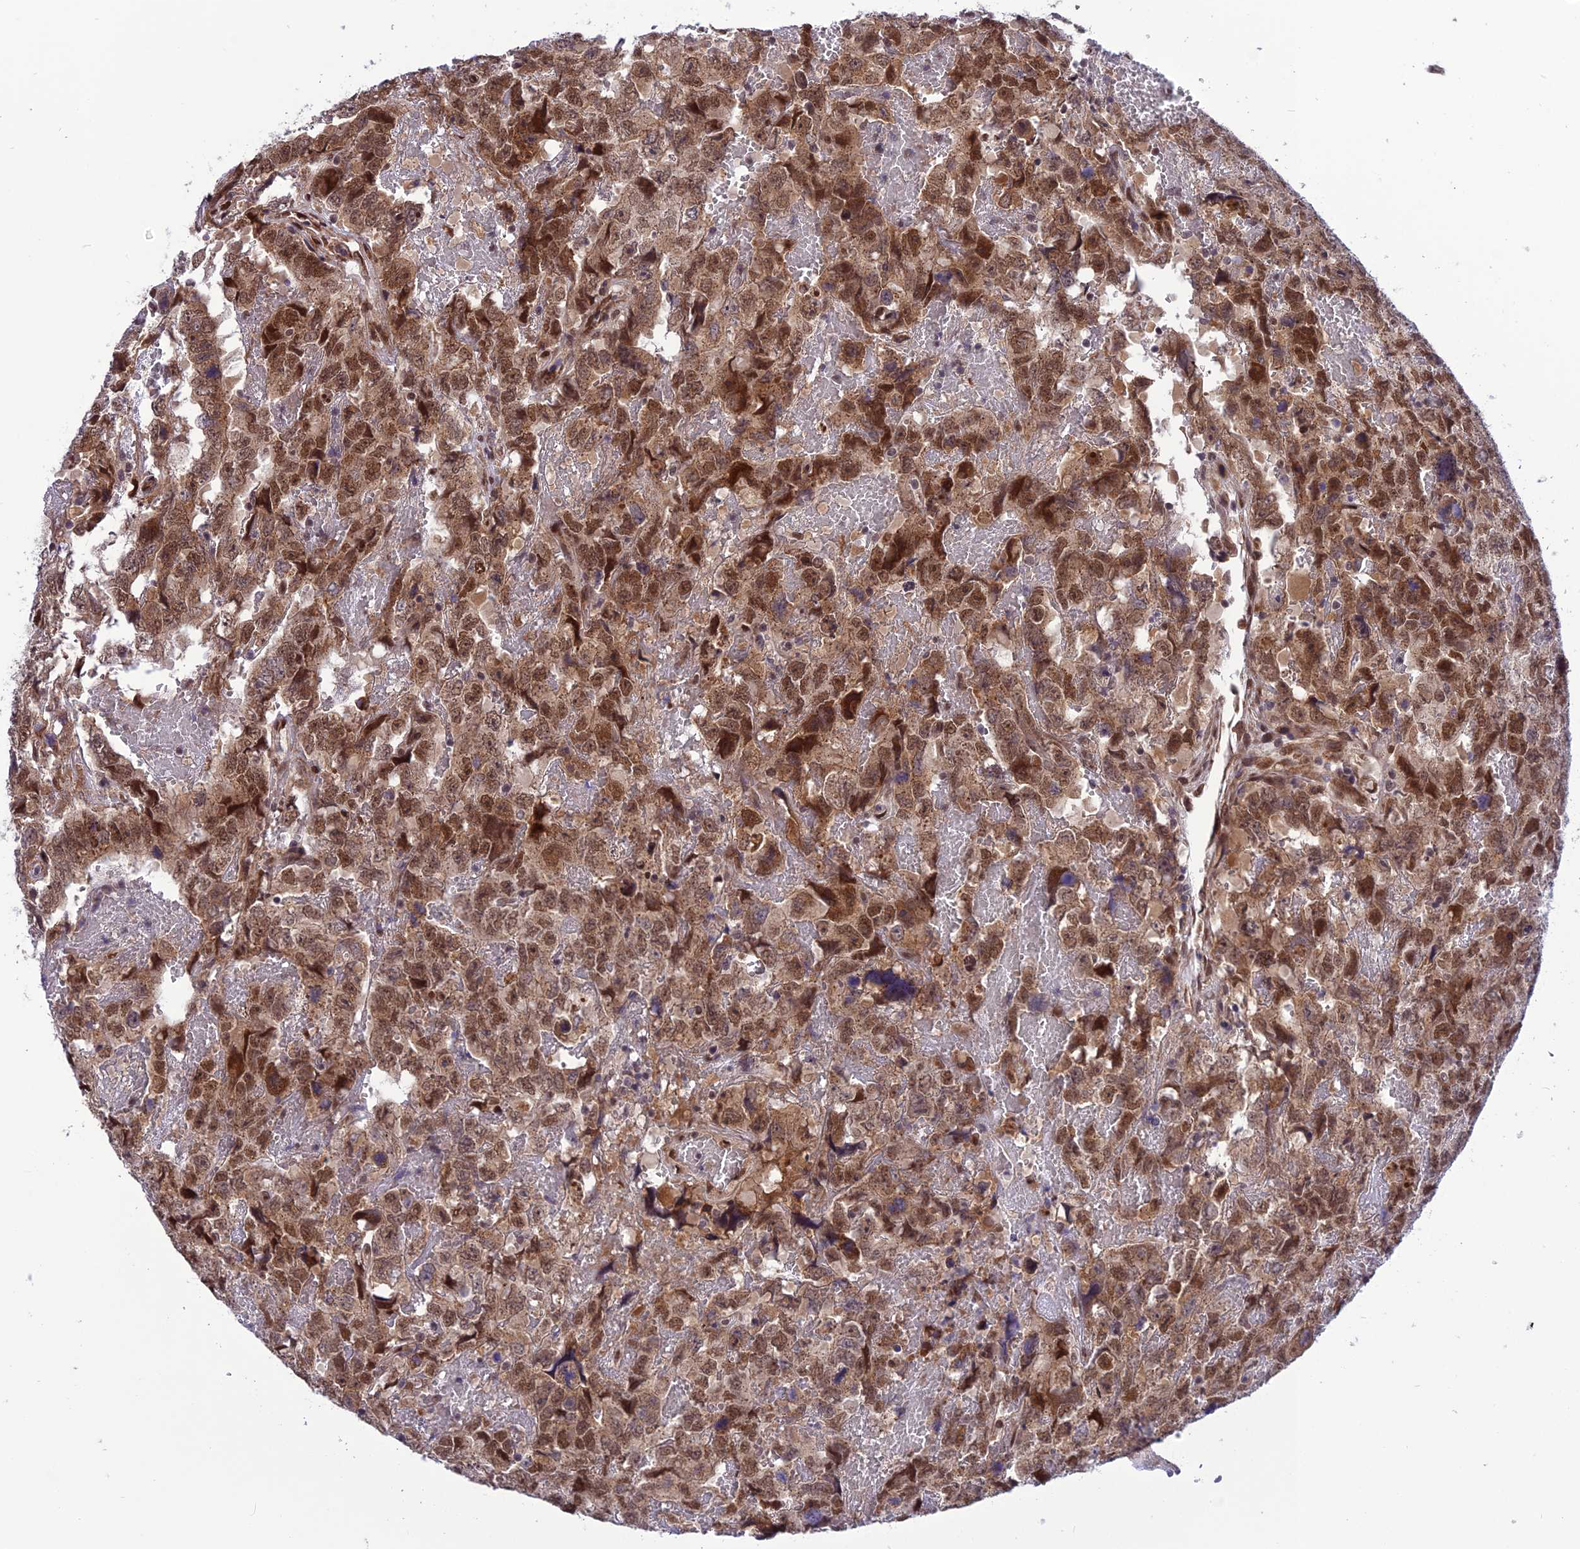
{"staining": {"intensity": "moderate", "quantity": ">75%", "location": "nuclear"}, "tissue": "testis cancer", "cell_type": "Tumor cells", "image_type": "cancer", "snomed": [{"axis": "morphology", "description": "Carcinoma, Embryonal, NOS"}, {"axis": "topography", "description": "Testis"}], "caption": "Protein expression analysis of testis cancer (embryonal carcinoma) shows moderate nuclear expression in about >75% of tumor cells. The protein of interest is shown in brown color, while the nuclei are stained blue.", "gene": "RTRAF", "patient": {"sex": "male", "age": 45}}